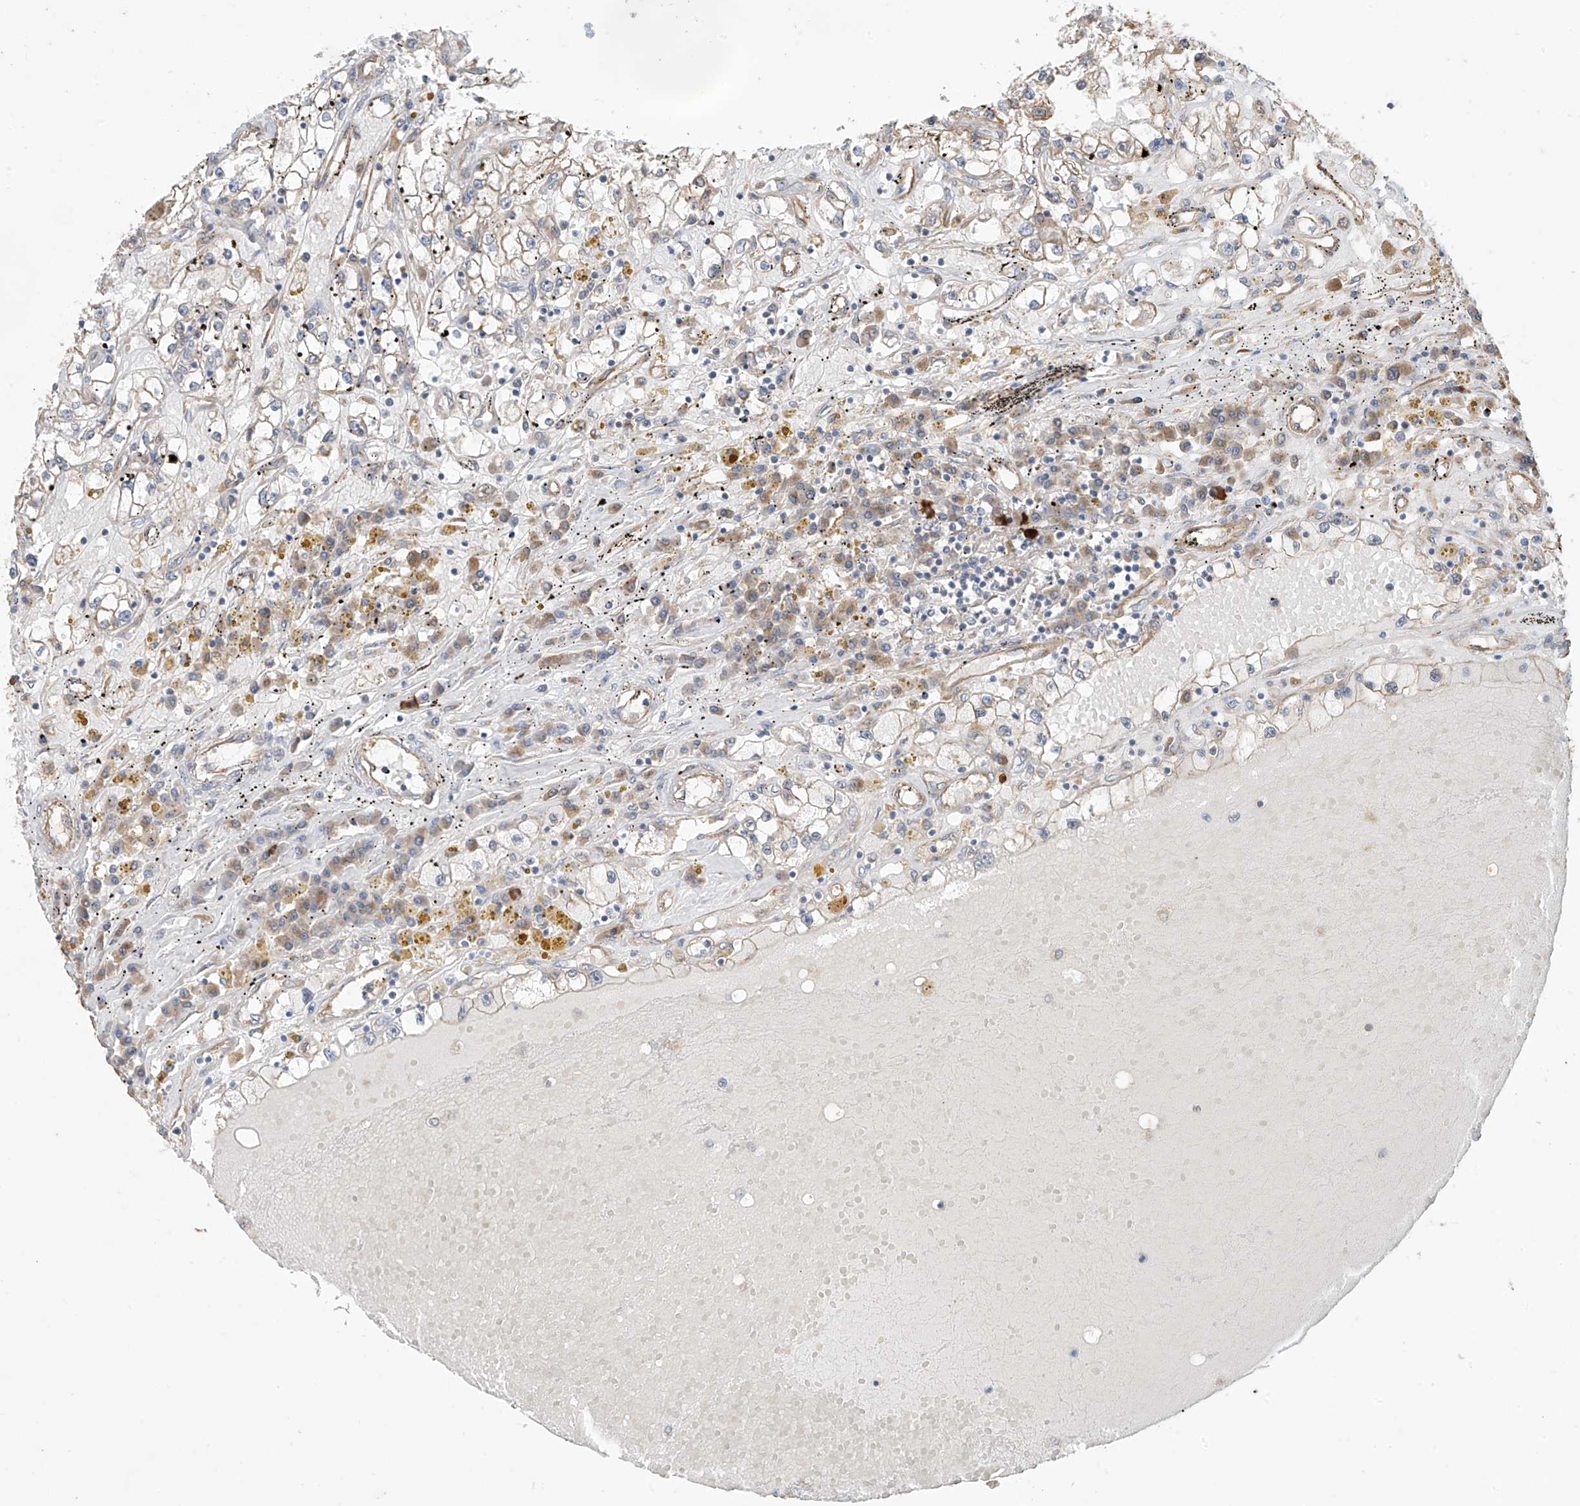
{"staining": {"intensity": "negative", "quantity": "none", "location": "none"}, "tissue": "renal cancer", "cell_type": "Tumor cells", "image_type": "cancer", "snomed": [{"axis": "morphology", "description": "Adenocarcinoma, NOS"}, {"axis": "topography", "description": "Kidney"}], "caption": "Immunohistochemical staining of human renal cancer (adenocarcinoma) displays no significant expression in tumor cells.", "gene": "AGBL5", "patient": {"sex": "male", "age": 56}}